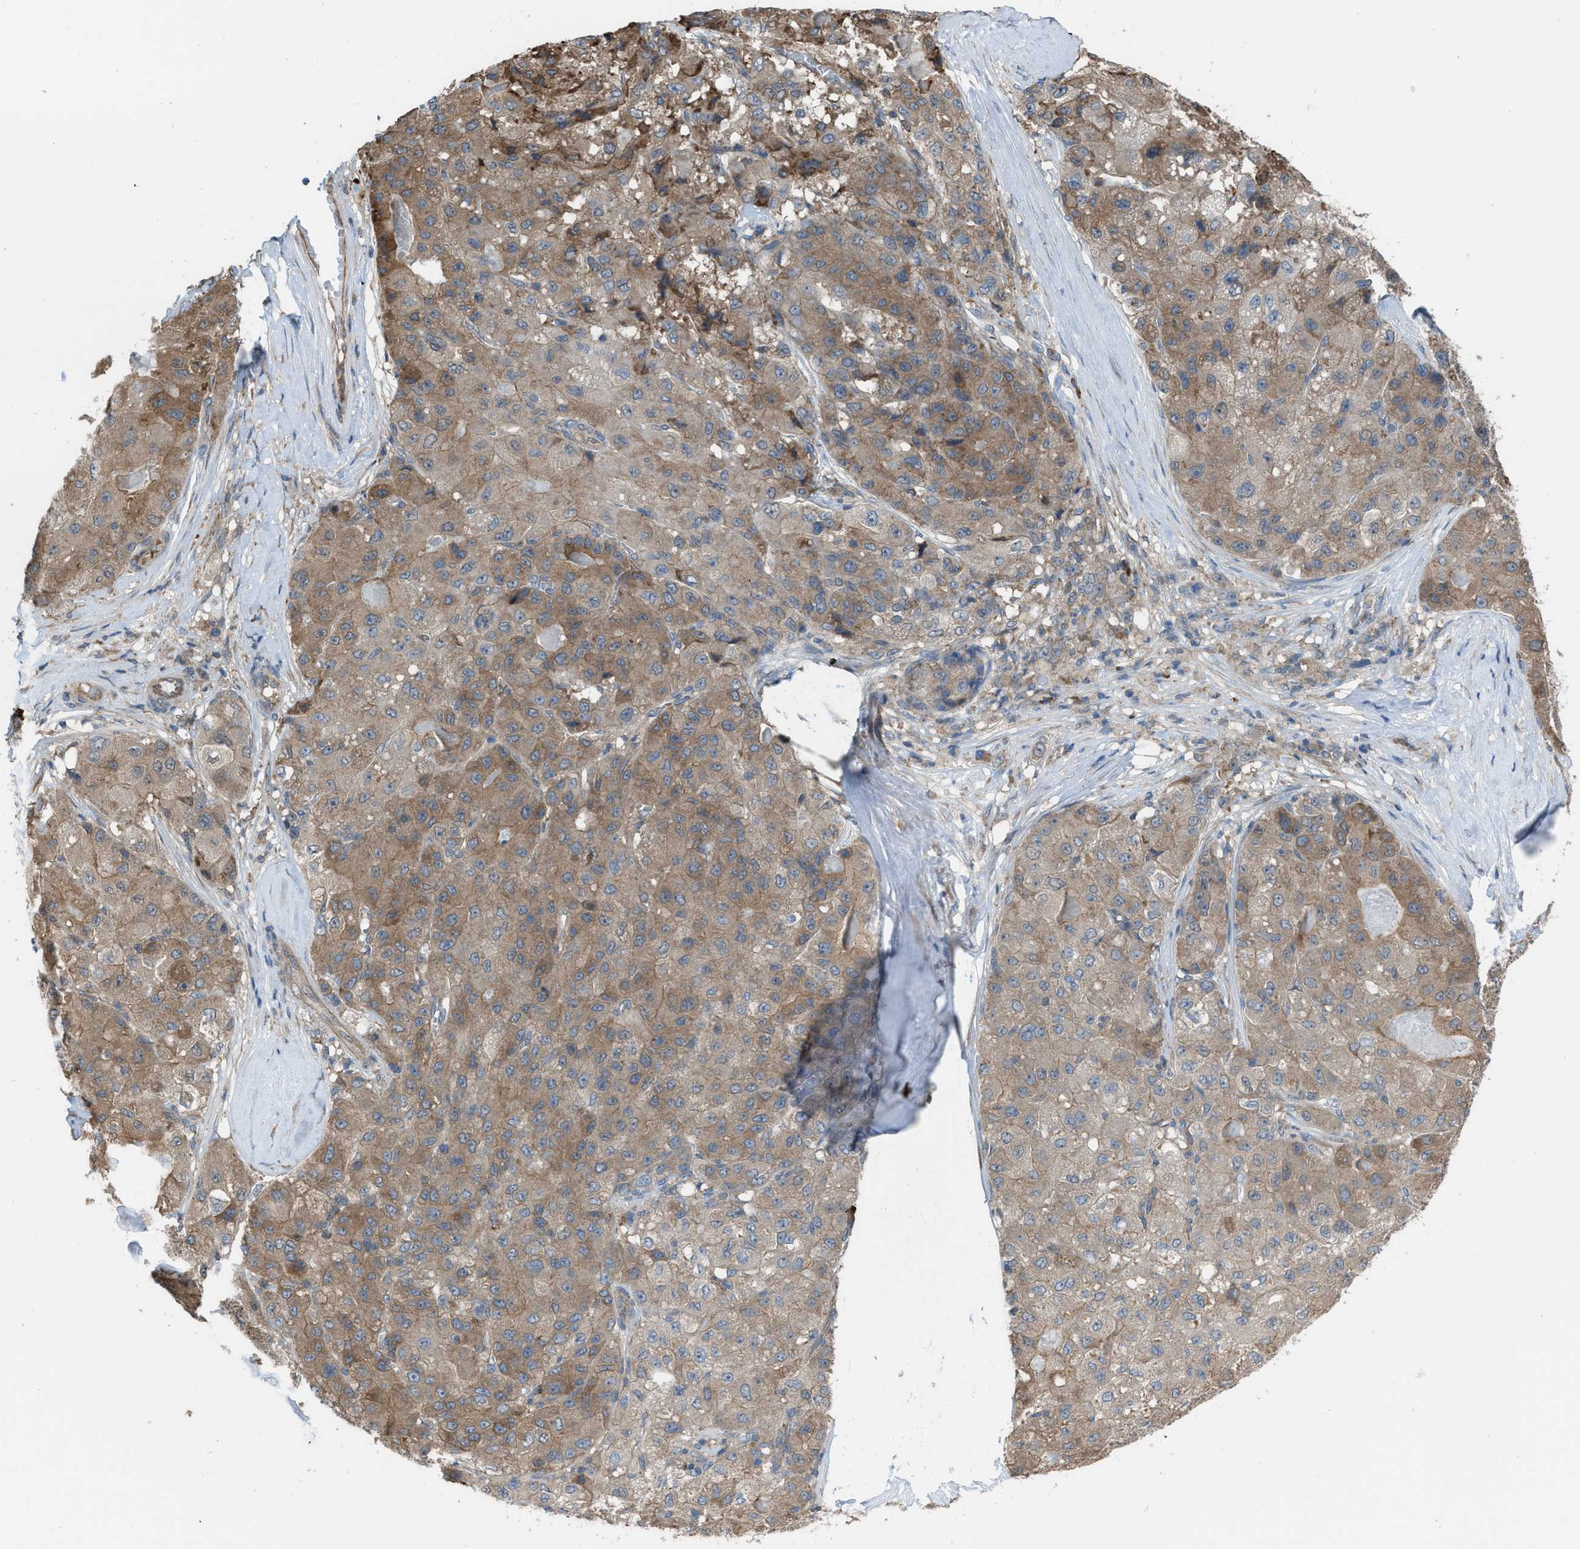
{"staining": {"intensity": "moderate", "quantity": ">75%", "location": "cytoplasmic/membranous"}, "tissue": "liver cancer", "cell_type": "Tumor cells", "image_type": "cancer", "snomed": [{"axis": "morphology", "description": "Carcinoma, Hepatocellular, NOS"}, {"axis": "topography", "description": "Liver"}], "caption": "Protein expression analysis of liver cancer (hepatocellular carcinoma) demonstrates moderate cytoplasmic/membranous staining in about >75% of tumor cells.", "gene": "PLAA", "patient": {"sex": "male", "age": 80}}